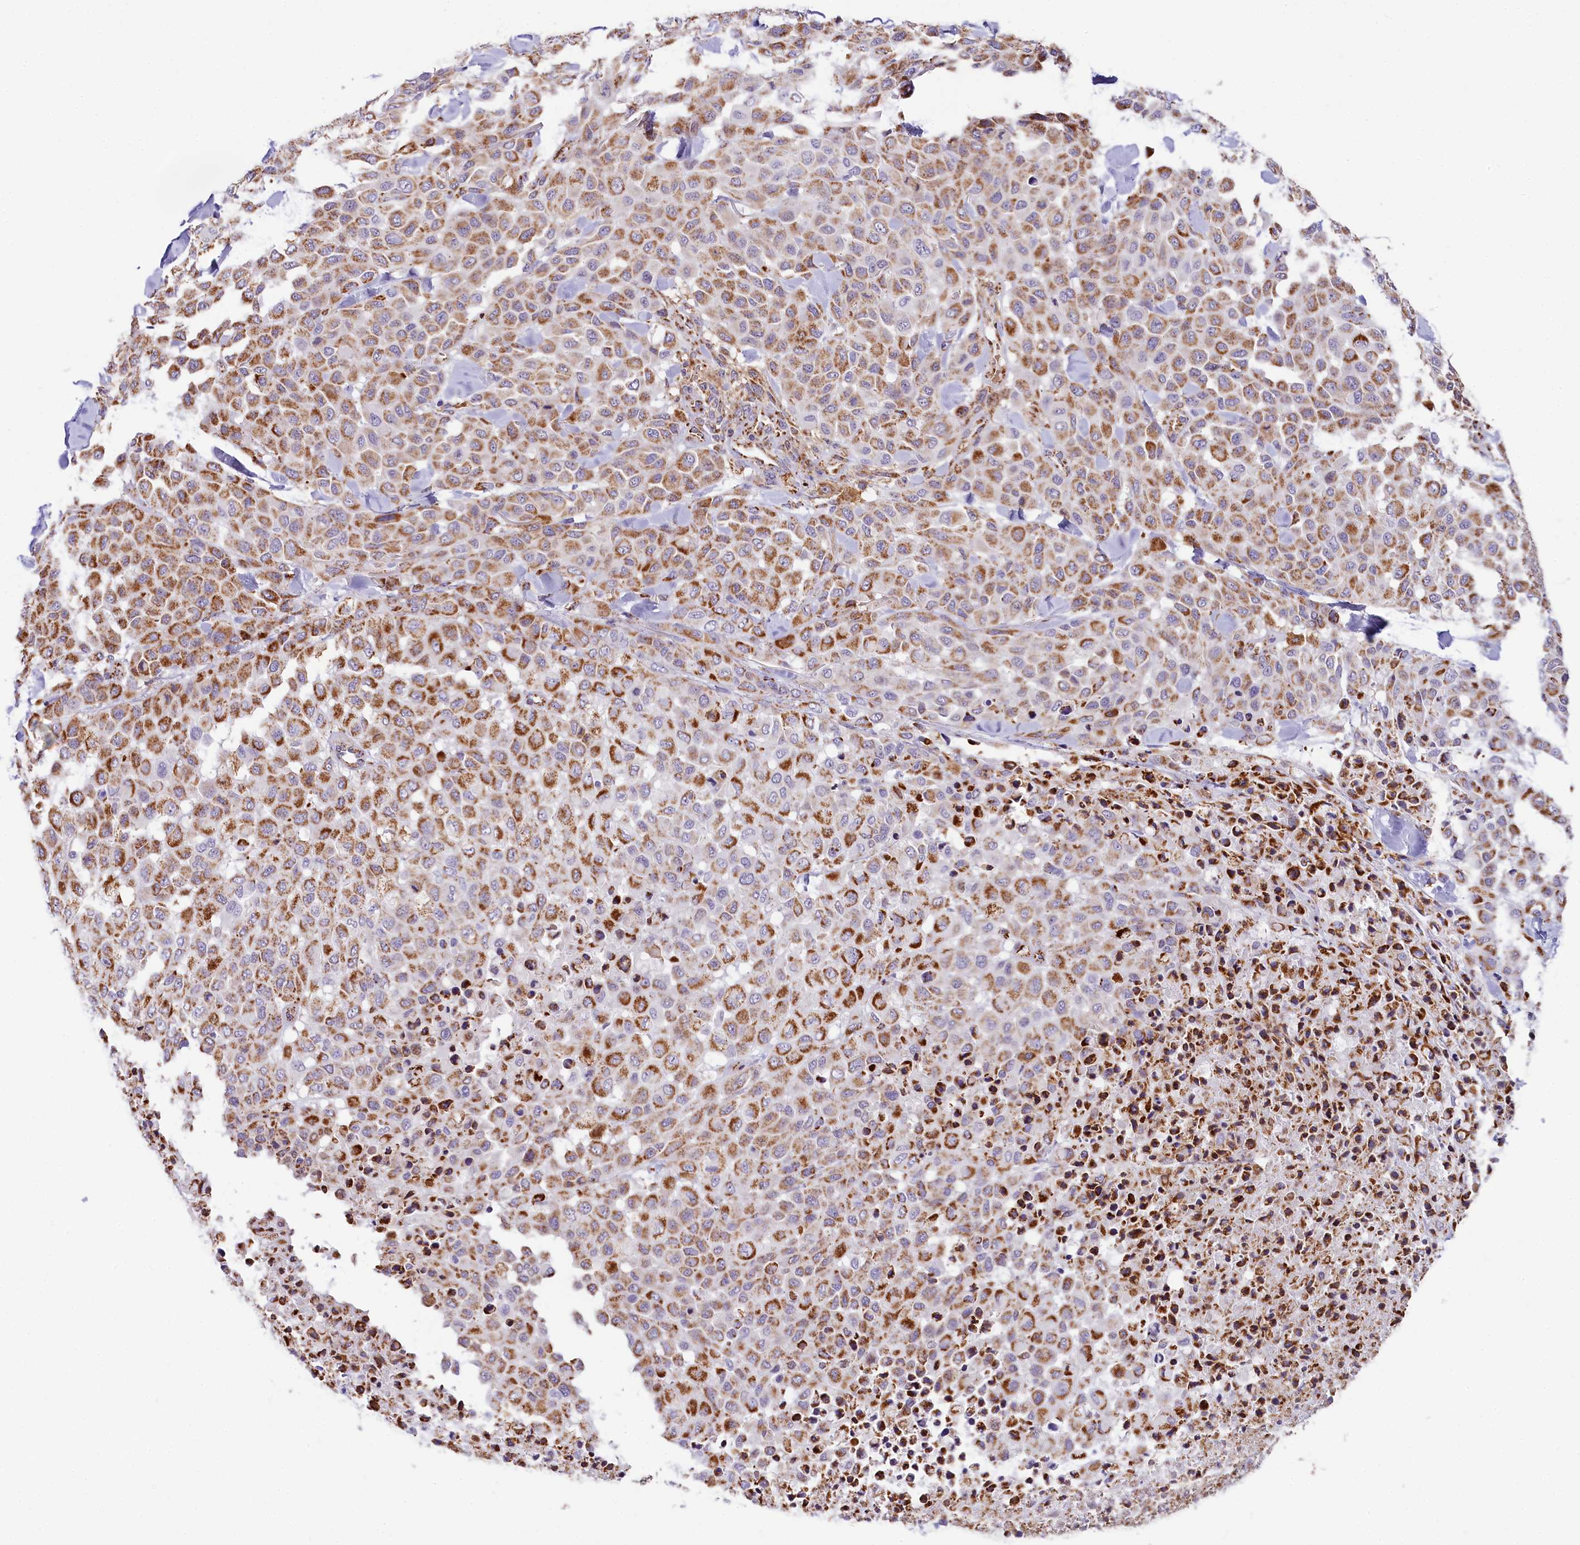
{"staining": {"intensity": "moderate", "quantity": ">75%", "location": "cytoplasmic/membranous"}, "tissue": "melanoma", "cell_type": "Tumor cells", "image_type": "cancer", "snomed": [{"axis": "morphology", "description": "Malignant melanoma, Metastatic site"}, {"axis": "topography", "description": "Skin"}], "caption": "Brown immunohistochemical staining in malignant melanoma (metastatic site) displays moderate cytoplasmic/membranous positivity in approximately >75% of tumor cells.", "gene": "NDUFA8", "patient": {"sex": "female", "age": 81}}